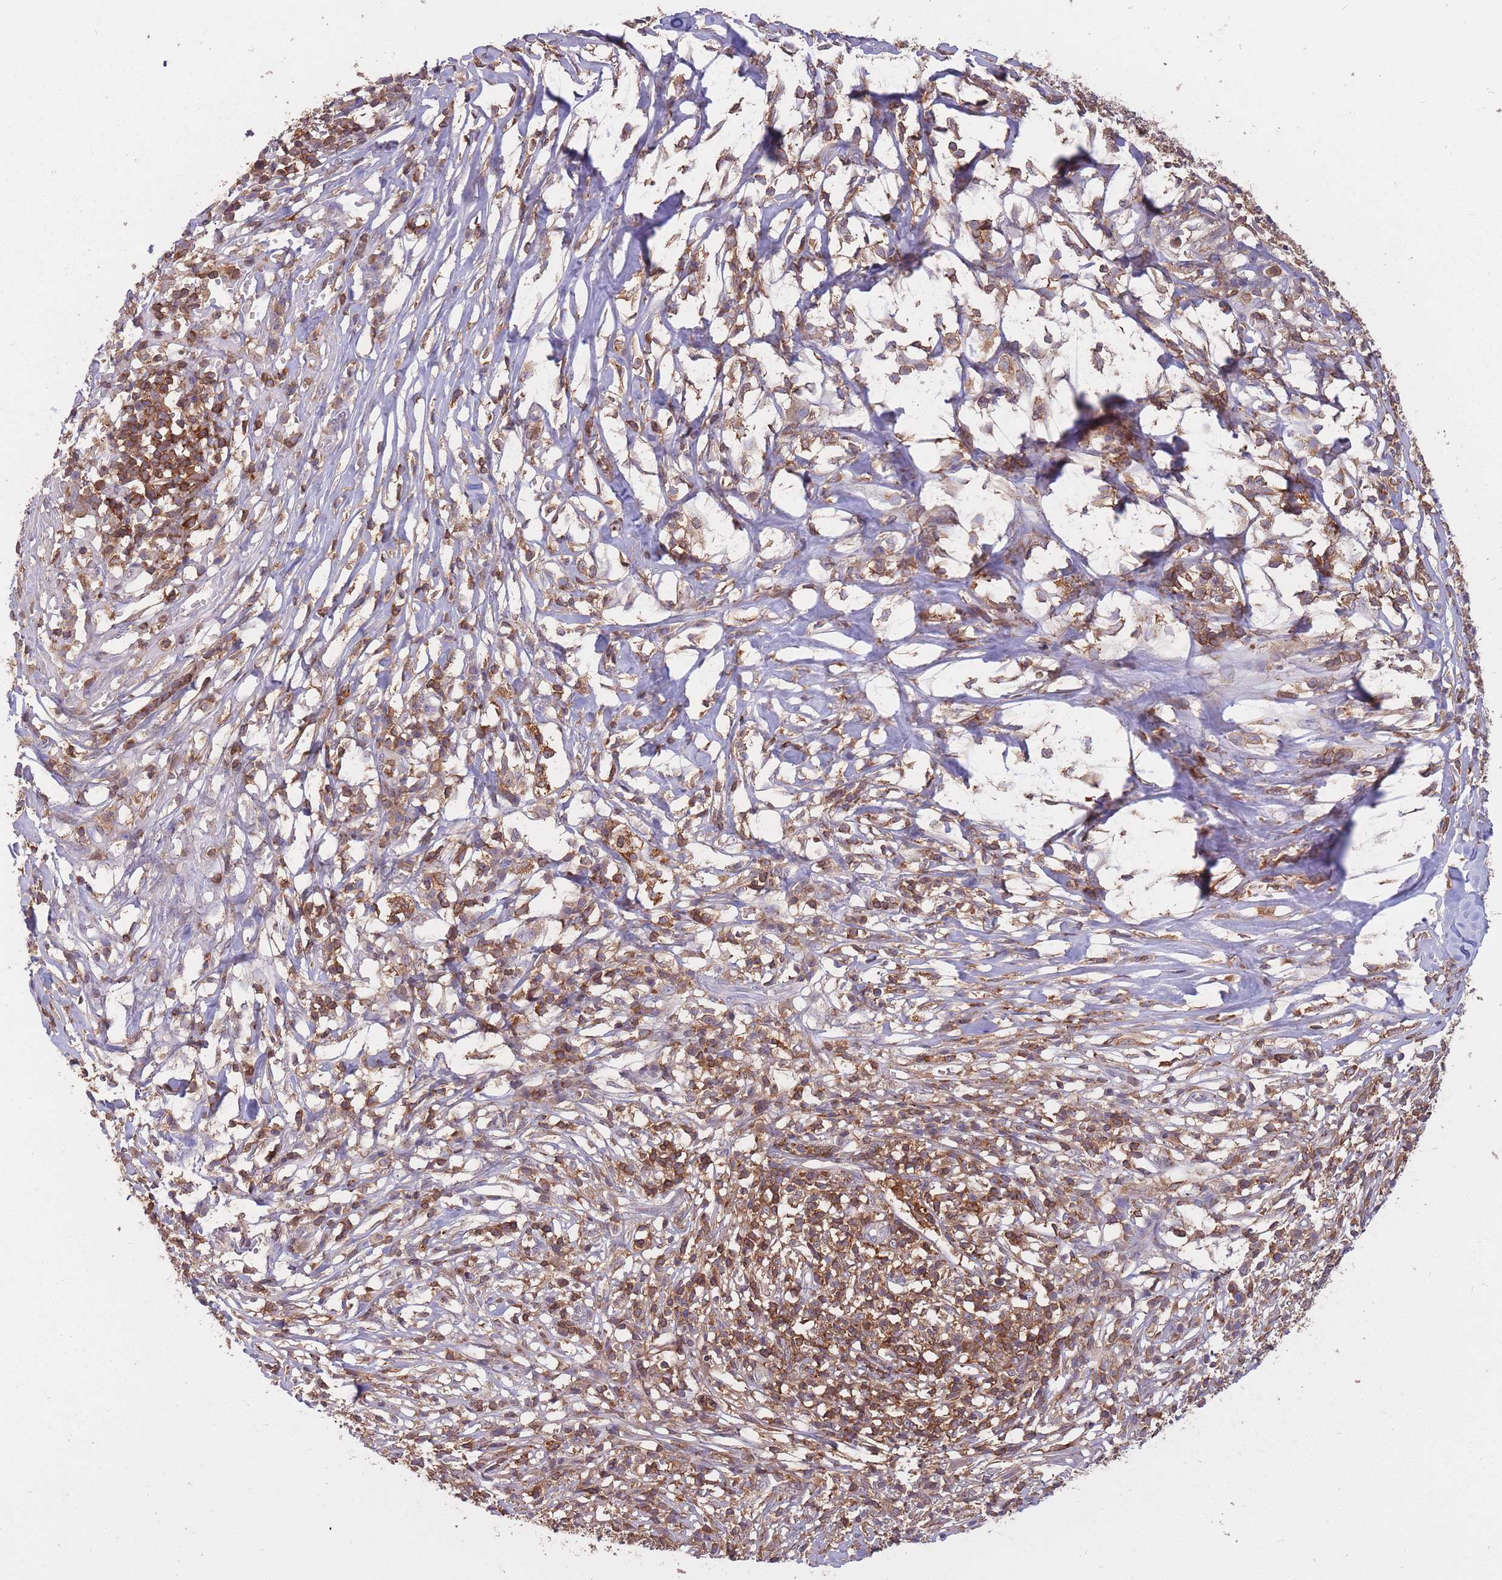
{"staining": {"intensity": "moderate", "quantity": ">75%", "location": "cytoplasmic/membranous"}, "tissue": "melanoma", "cell_type": "Tumor cells", "image_type": "cancer", "snomed": [{"axis": "morphology", "description": "Malignant melanoma, NOS"}, {"axis": "topography", "description": "Skin"}], "caption": "Approximately >75% of tumor cells in human malignant melanoma exhibit moderate cytoplasmic/membranous protein staining as visualized by brown immunohistochemical staining.", "gene": "GMIP", "patient": {"sex": "male", "age": 66}}